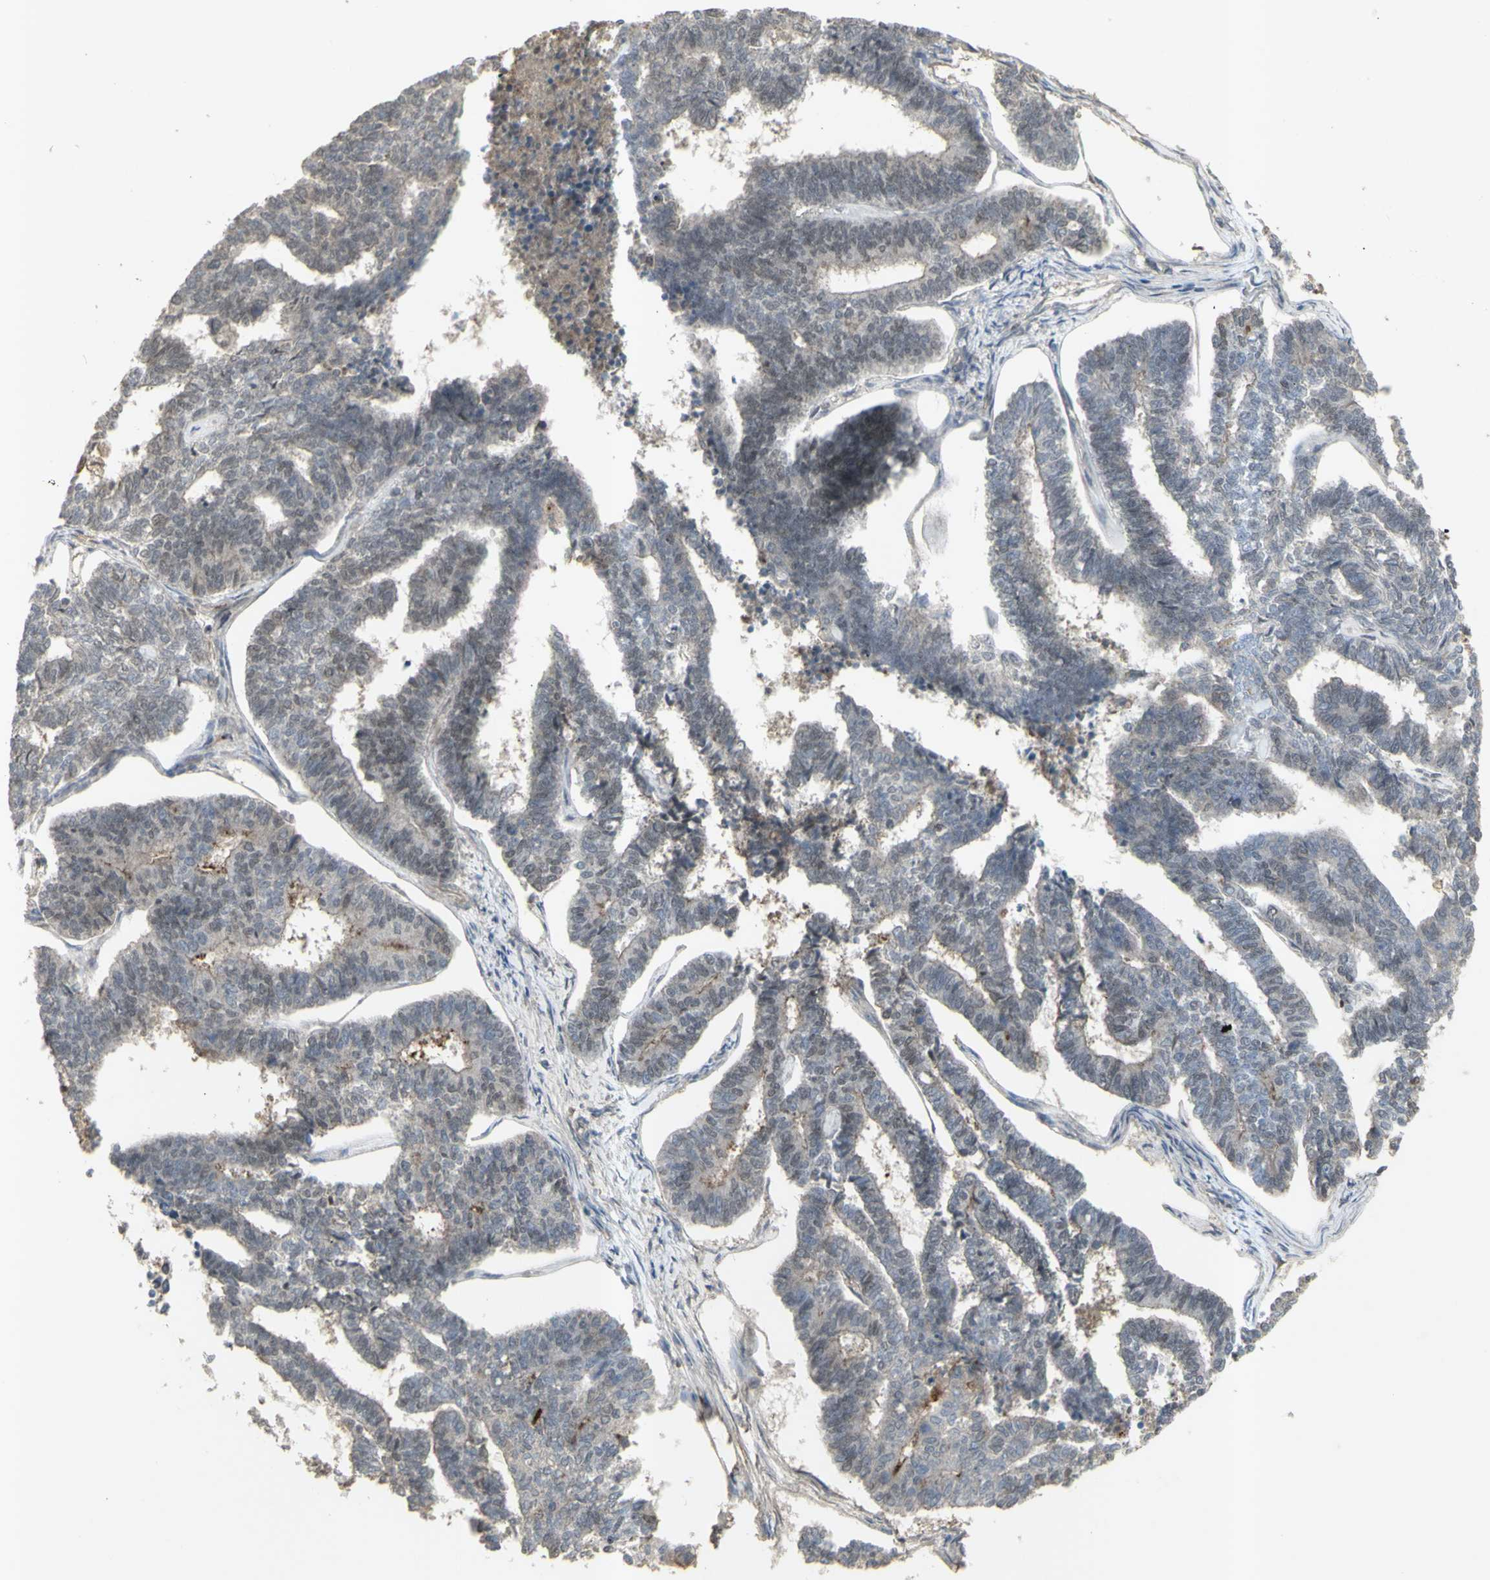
{"staining": {"intensity": "weak", "quantity": ">75%", "location": "cytoplasmic/membranous"}, "tissue": "endometrial cancer", "cell_type": "Tumor cells", "image_type": "cancer", "snomed": [{"axis": "morphology", "description": "Adenocarcinoma, NOS"}, {"axis": "topography", "description": "Endometrium"}], "caption": "The micrograph demonstrates immunohistochemical staining of endometrial cancer (adenocarcinoma). There is weak cytoplasmic/membranous positivity is appreciated in about >75% of tumor cells.", "gene": "ALOX12", "patient": {"sex": "female", "age": 70}}